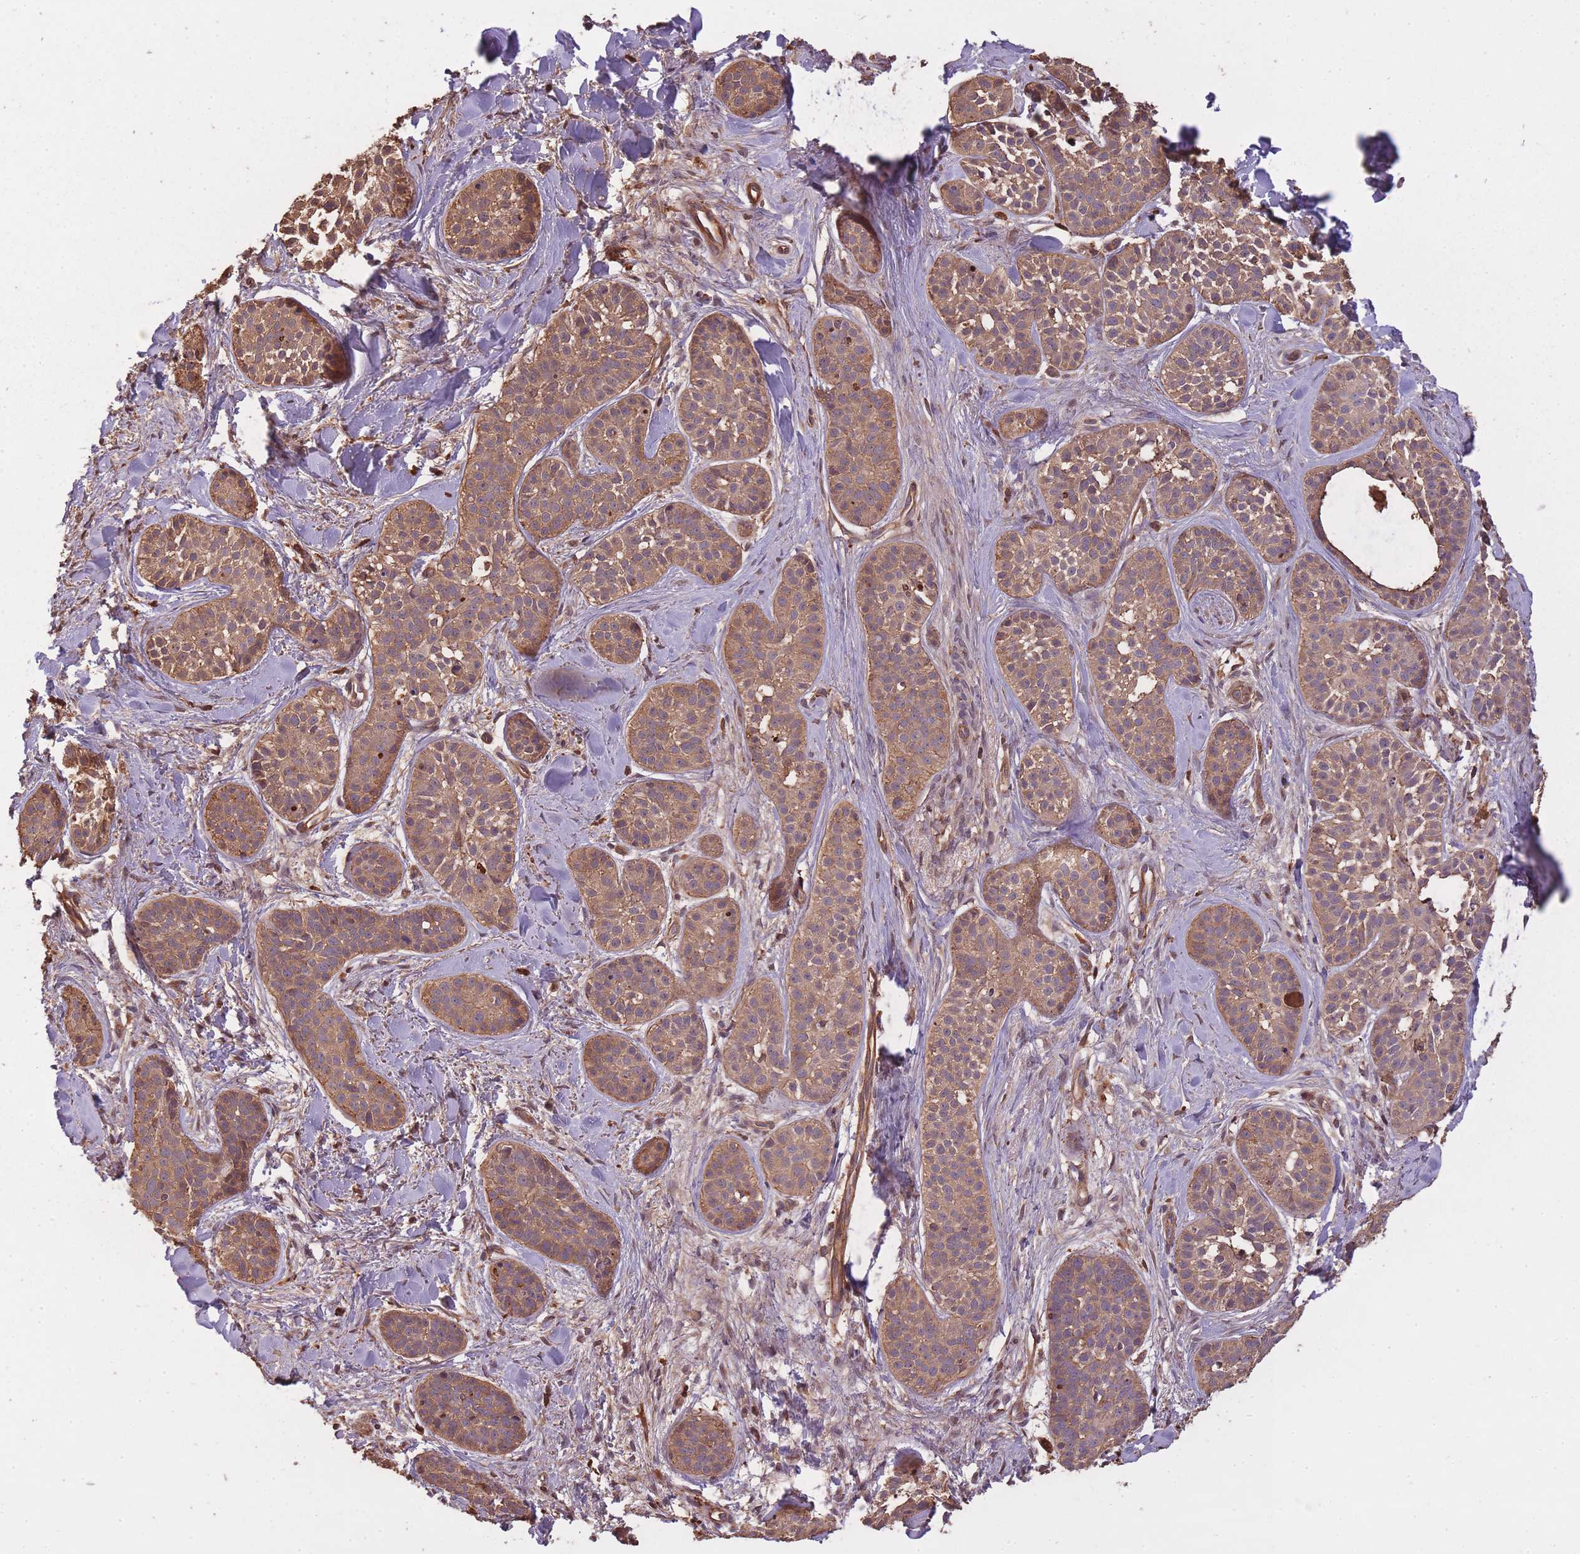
{"staining": {"intensity": "moderate", "quantity": ">75%", "location": "cytoplasmic/membranous"}, "tissue": "skin cancer", "cell_type": "Tumor cells", "image_type": "cancer", "snomed": [{"axis": "morphology", "description": "Basal cell carcinoma"}, {"axis": "topography", "description": "Skin"}], "caption": "Tumor cells show medium levels of moderate cytoplasmic/membranous positivity in approximately >75% of cells in skin cancer. The staining was performed using DAB to visualize the protein expression in brown, while the nuclei were stained in blue with hematoxylin (Magnification: 20x).", "gene": "ARMH3", "patient": {"sex": "male", "age": 52}}